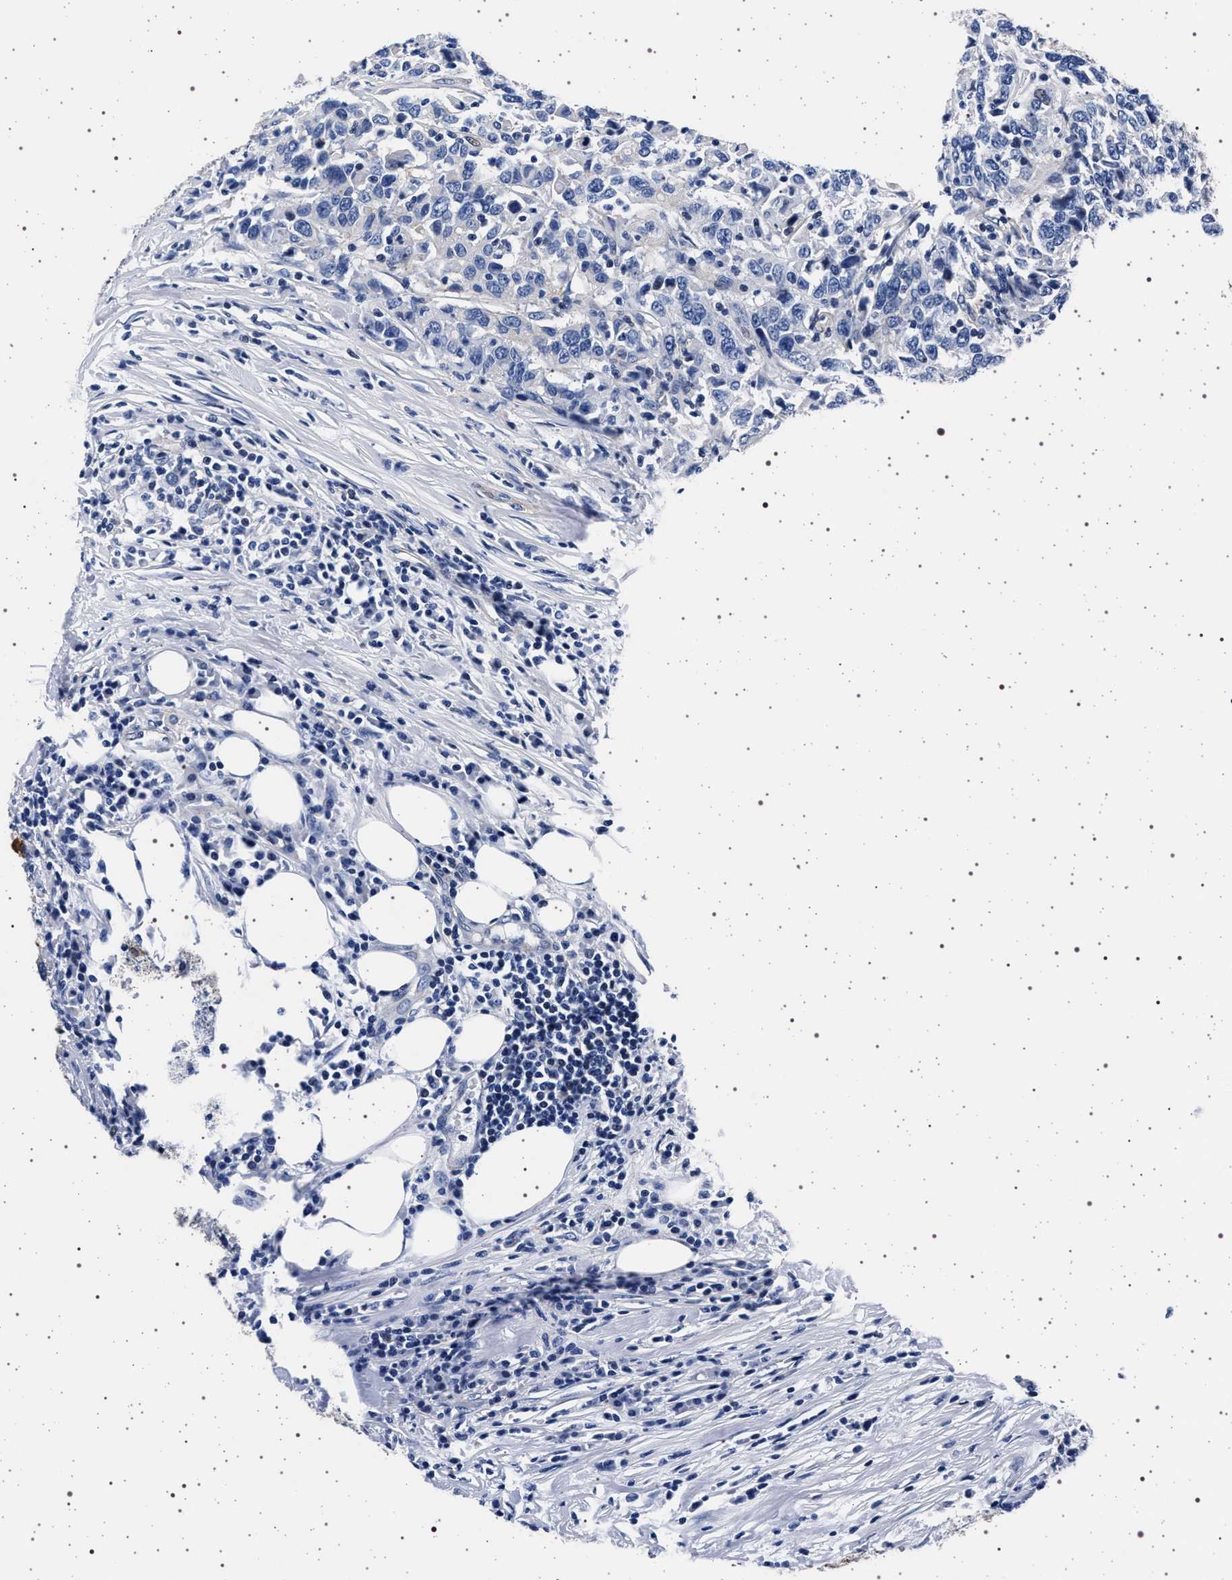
{"staining": {"intensity": "negative", "quantity": "none", "location": "none"}, "tissue": "urothelial cancer", "cell_type": "Tumor cells", "image_type": "cancer", "snomed": [{"axis": "morphology", "description": "Urothelial carcinoma, High grade"}, {"axis": "topography", "description": "Urinary bladder"}], "caption": "Immunohistochemical staining of urothelial carcinoma (high-grade) reveals no significant positivity in tumor cells.", "gene": "SLC9A1", "patient": {"sex": "male", "age": 61}}